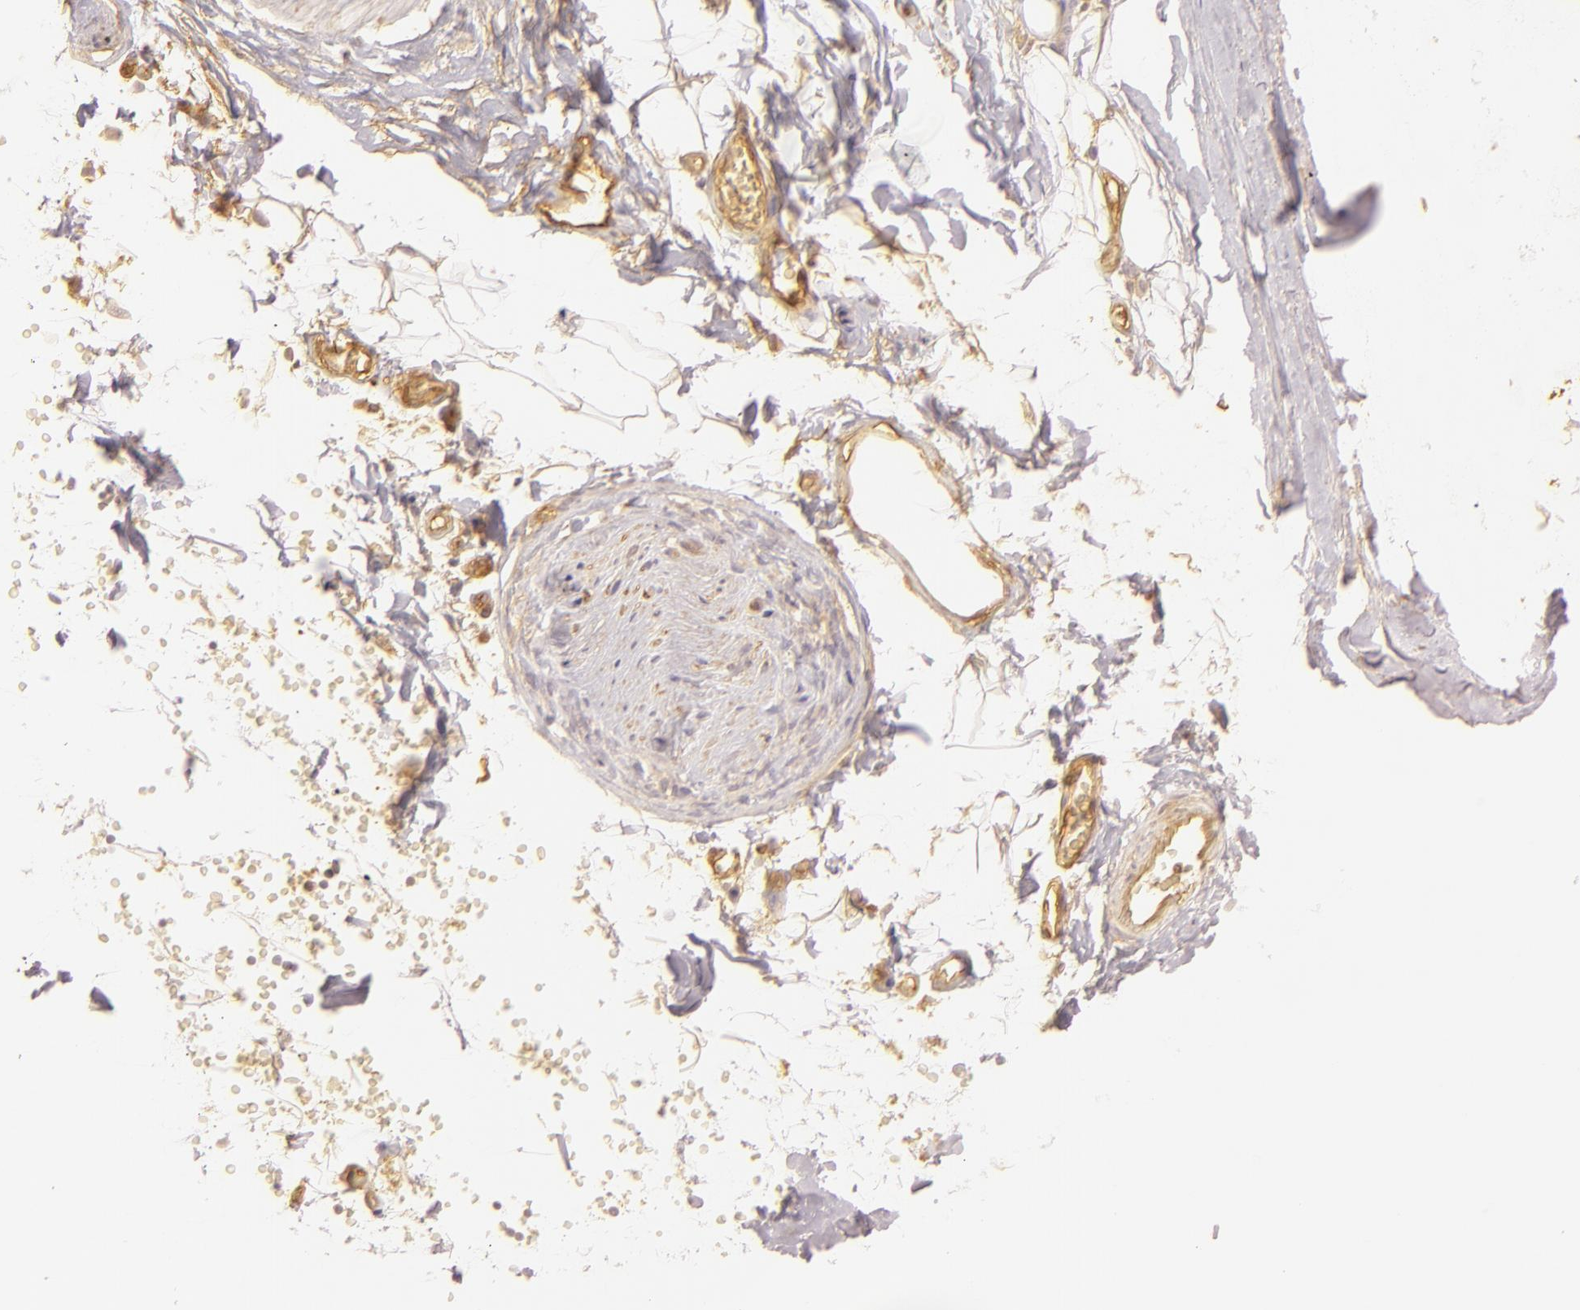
{"staining": {"intensity": "moderate", "quantity": "<25%", "location": "cytoplasmic/membranous"}, "tissue": "adipose tissue", "cell_type": "Adipocytes", "image_type": "normal", "snomed": [{"axis": "morphology", "description": "Normal tissue, NOS"}, {"axis": "topography", "description": "Bronchus"}, {"axis": "topography", "description": "Lung"}], "caption": "This image exhibits IHC staining of normal human adipose tissue, with low moderate cytoplasmic/membranous positivity in approximately <25% of adipocytes.", "gene": "CD59", "patient": {"sex": "female", "age": 56}}